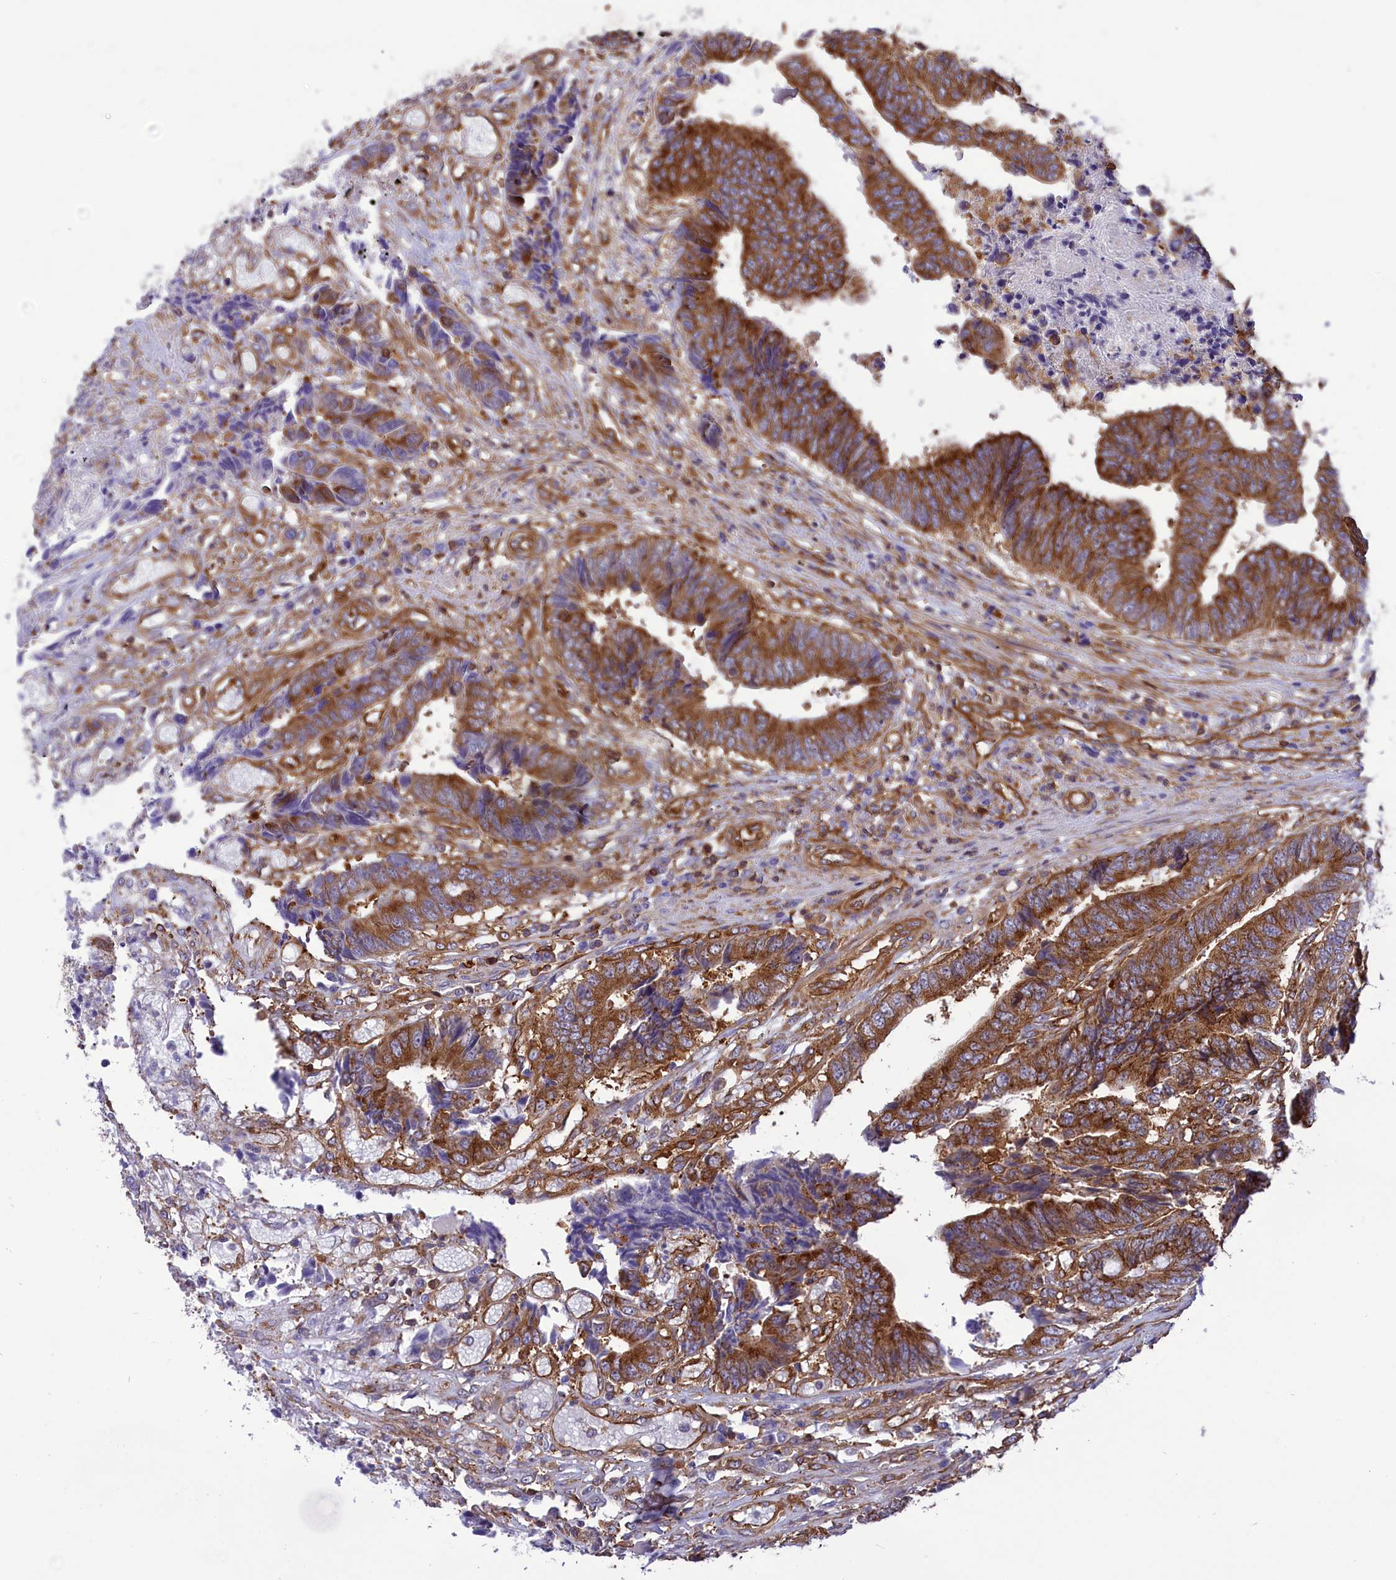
{"staining": {"intensity": "moderate", "quantity": ">75%", "location": "cytoplasmic/membranous"}, "tissue": "colorectal cancer", "cell_type": "Tumor cells", "image_type": "cancer", "snomed": [{"axis": "morphology", "description": "Adenocarcinoma, NOS"}, {"axis": "topography", "description": "Rectum"}], "caption": "Immunohistochemistry histopathology image of neoplastic tissue: adenocarcinoma (colorectal) stained using IHC reveals medium levels of moderate protein expression localized specifically in the cytoplasmic/membranous of tumor cells, appearing as a cytoplasmic/membranous brown color.", "gene": "SEPTIN9", "patient": {"sex": "male", "age": 84}}